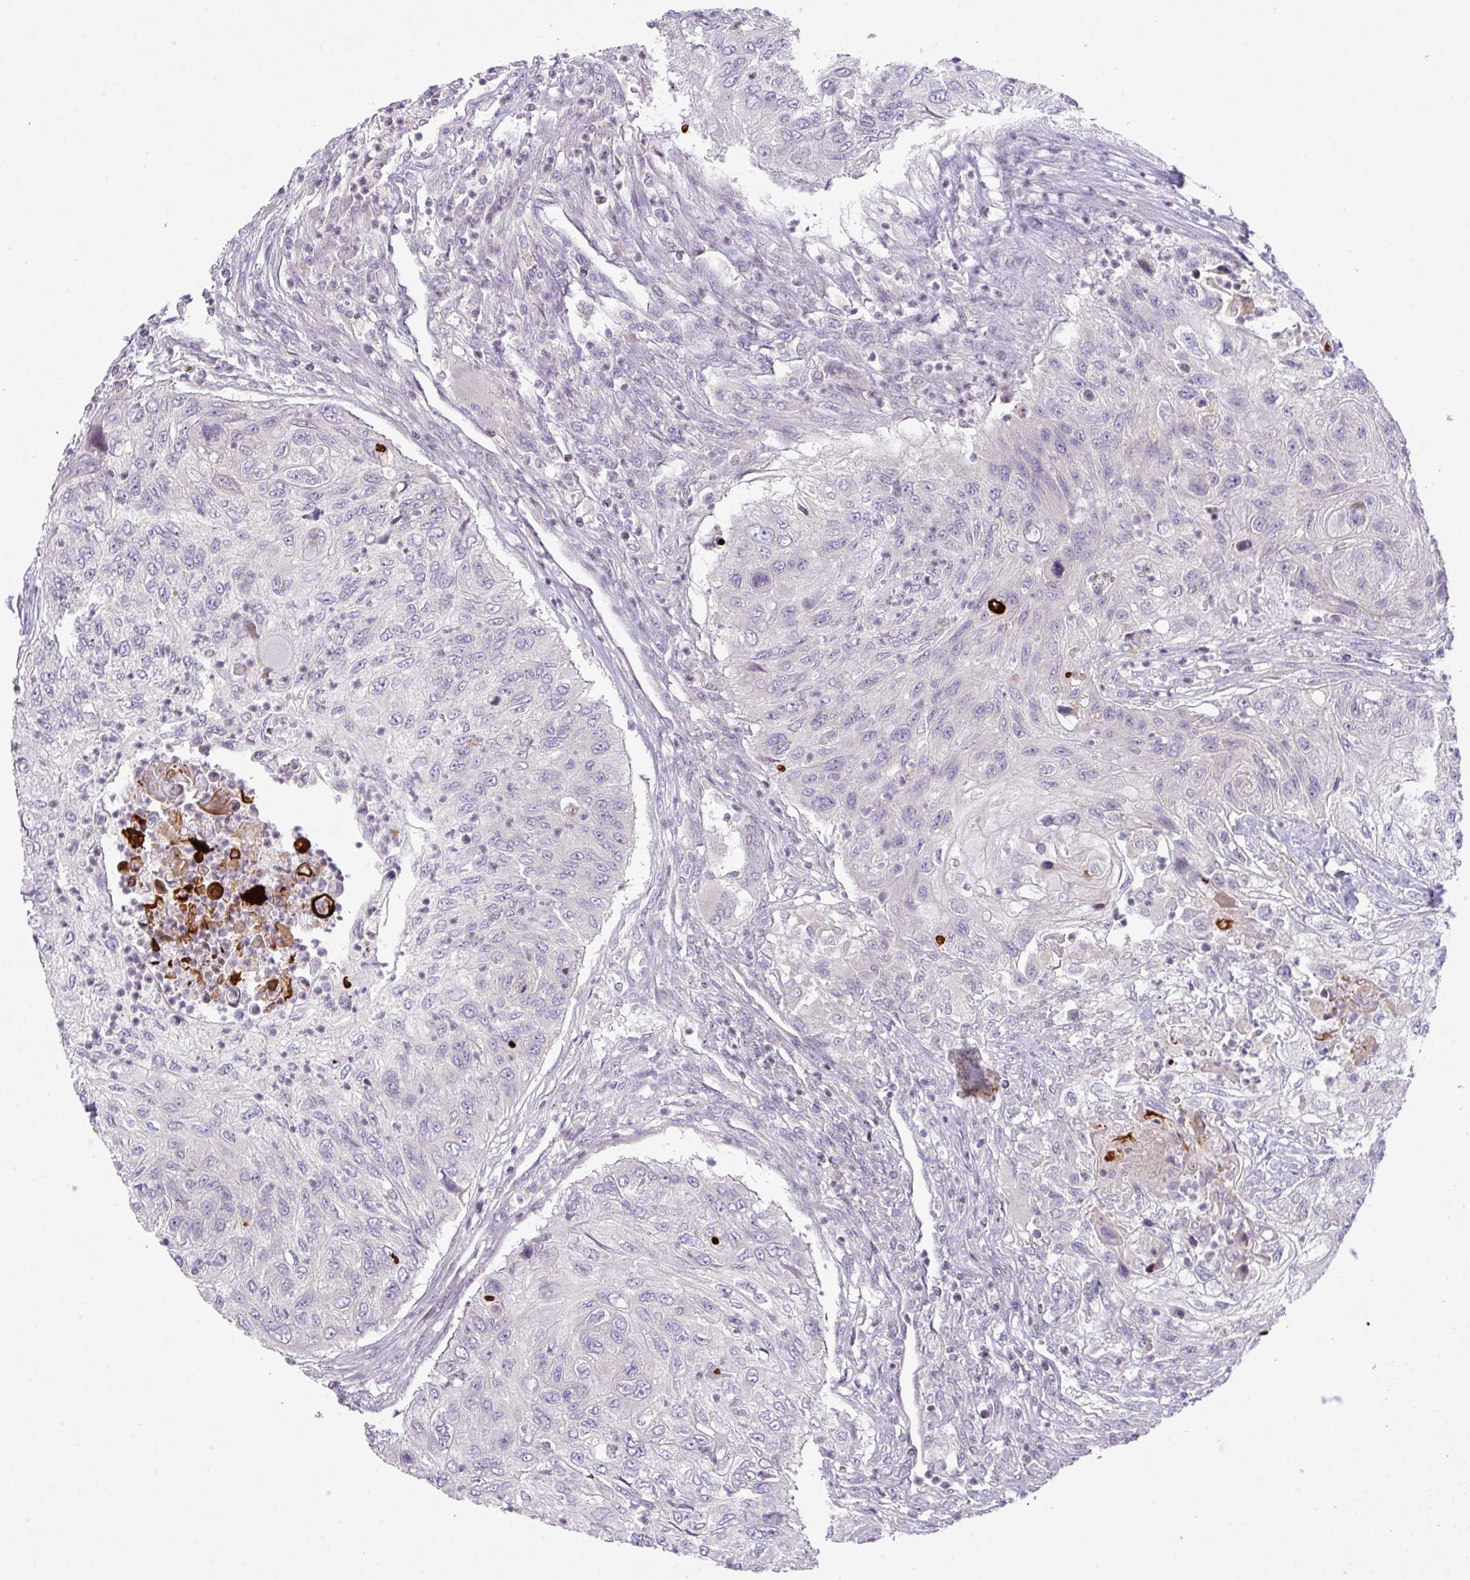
{"staining": {"intensity": "negative", "quantity": "none", "location": "none"}, "tissue": "urothelial cancer", "cell_type": "Tumor cells", "image_type": "cancer", "snomed": [{"axis": "morphology", "description": "Urothelial carcinoma, High grade"}, {"axis": "topography", "description": "Urinary bladder"}], "caption": "An image of human urothelial cancer is negative for staining in tumor cells.", "gene": "ZNF394", "patient": {"sex": "female", "age": 60}}